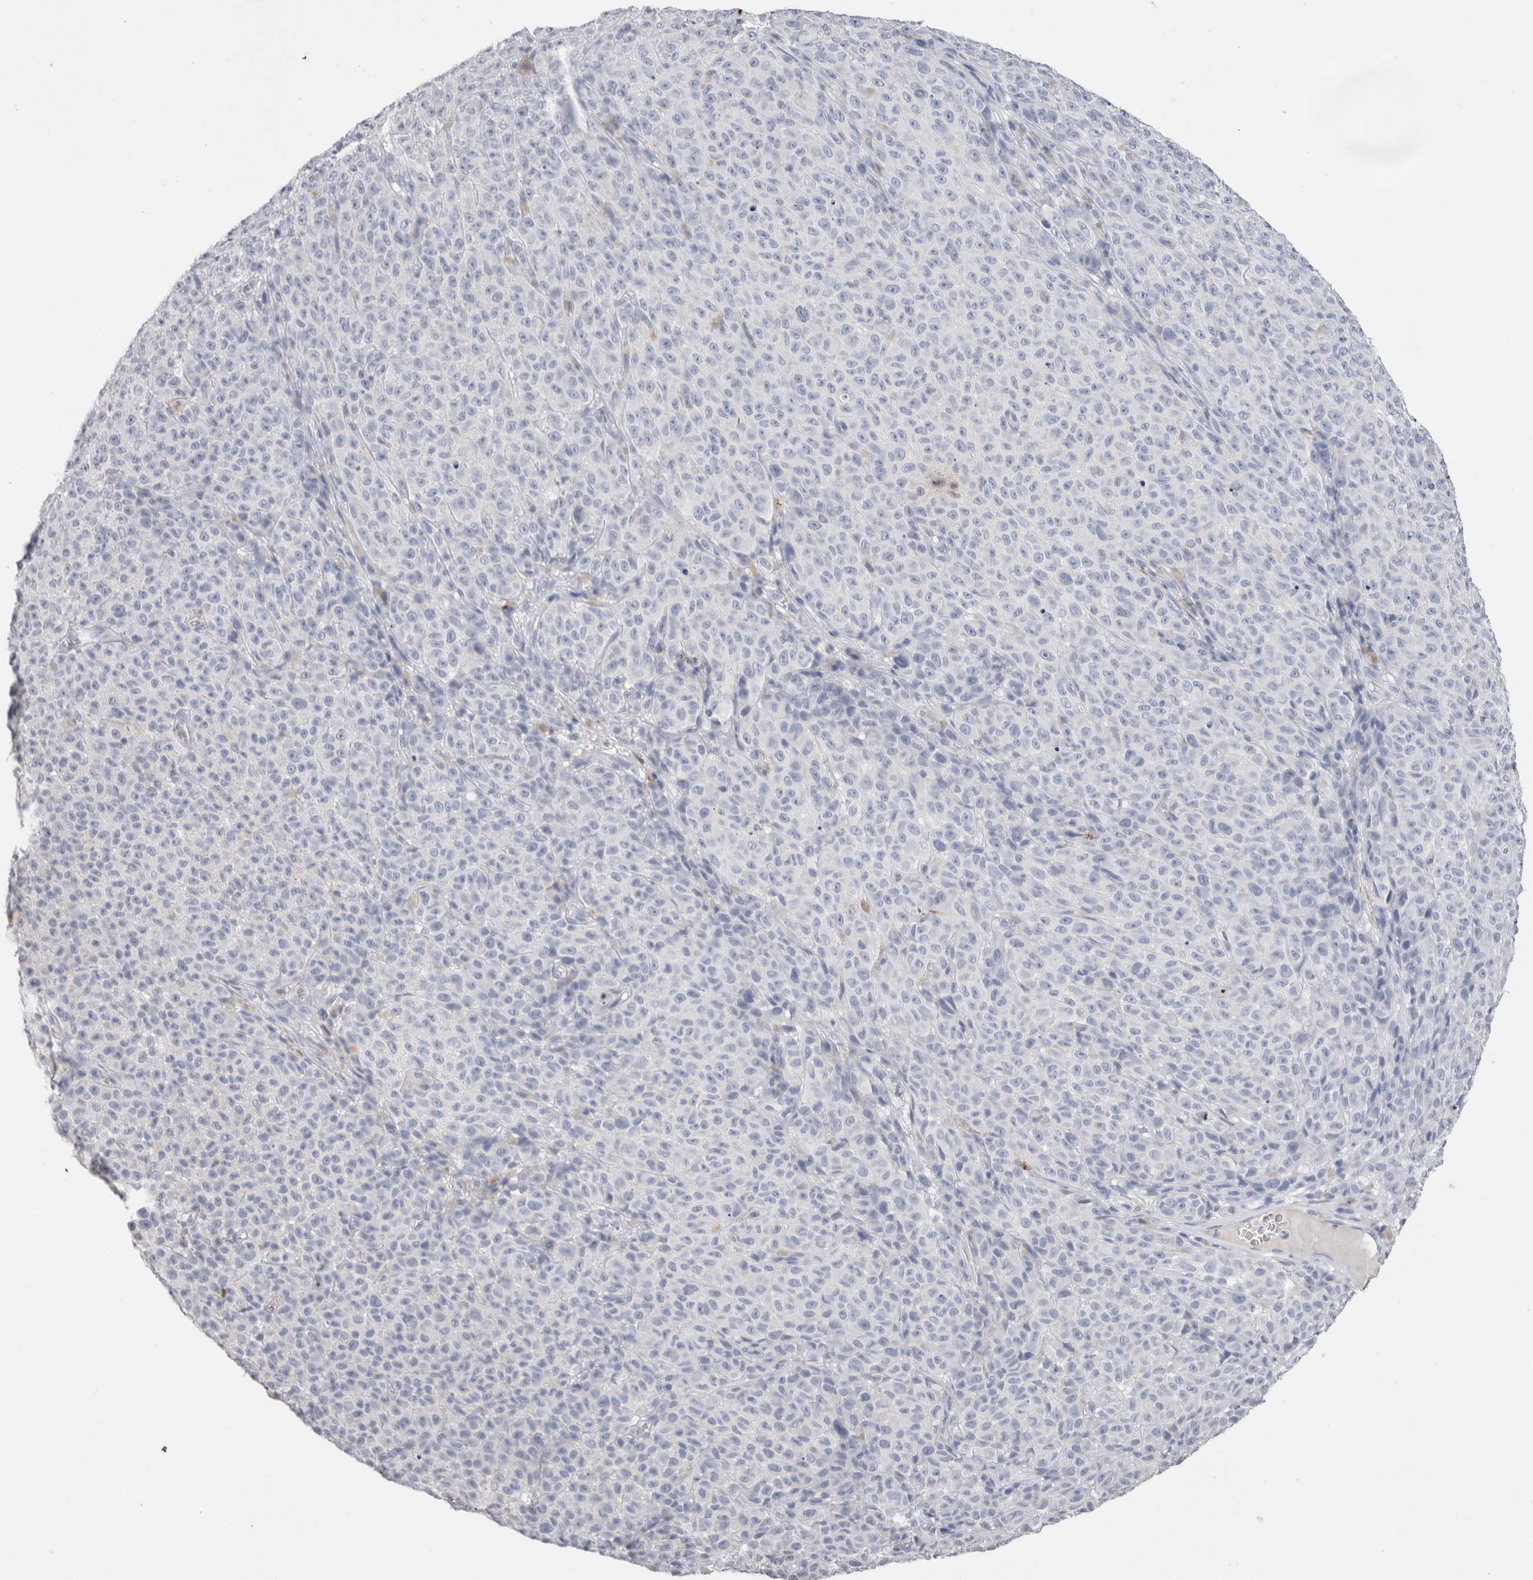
{"staining": {"intensity": "negative", "quantity": "none", "location": "none"}, "tissue": "melanoma", "cell_type": "Tumor cells", "image_type": "cancer", "snomed": [{"axis": "morphology", "description": "Malignant melanoma, NOS"}, {"axis": "topography", "description": "Skin"}], "caption": "The image exhibits no staining of tumor cells in melanoma.", "gene": "LAMP3", "patient": {"sex": "female", "age": 82}}